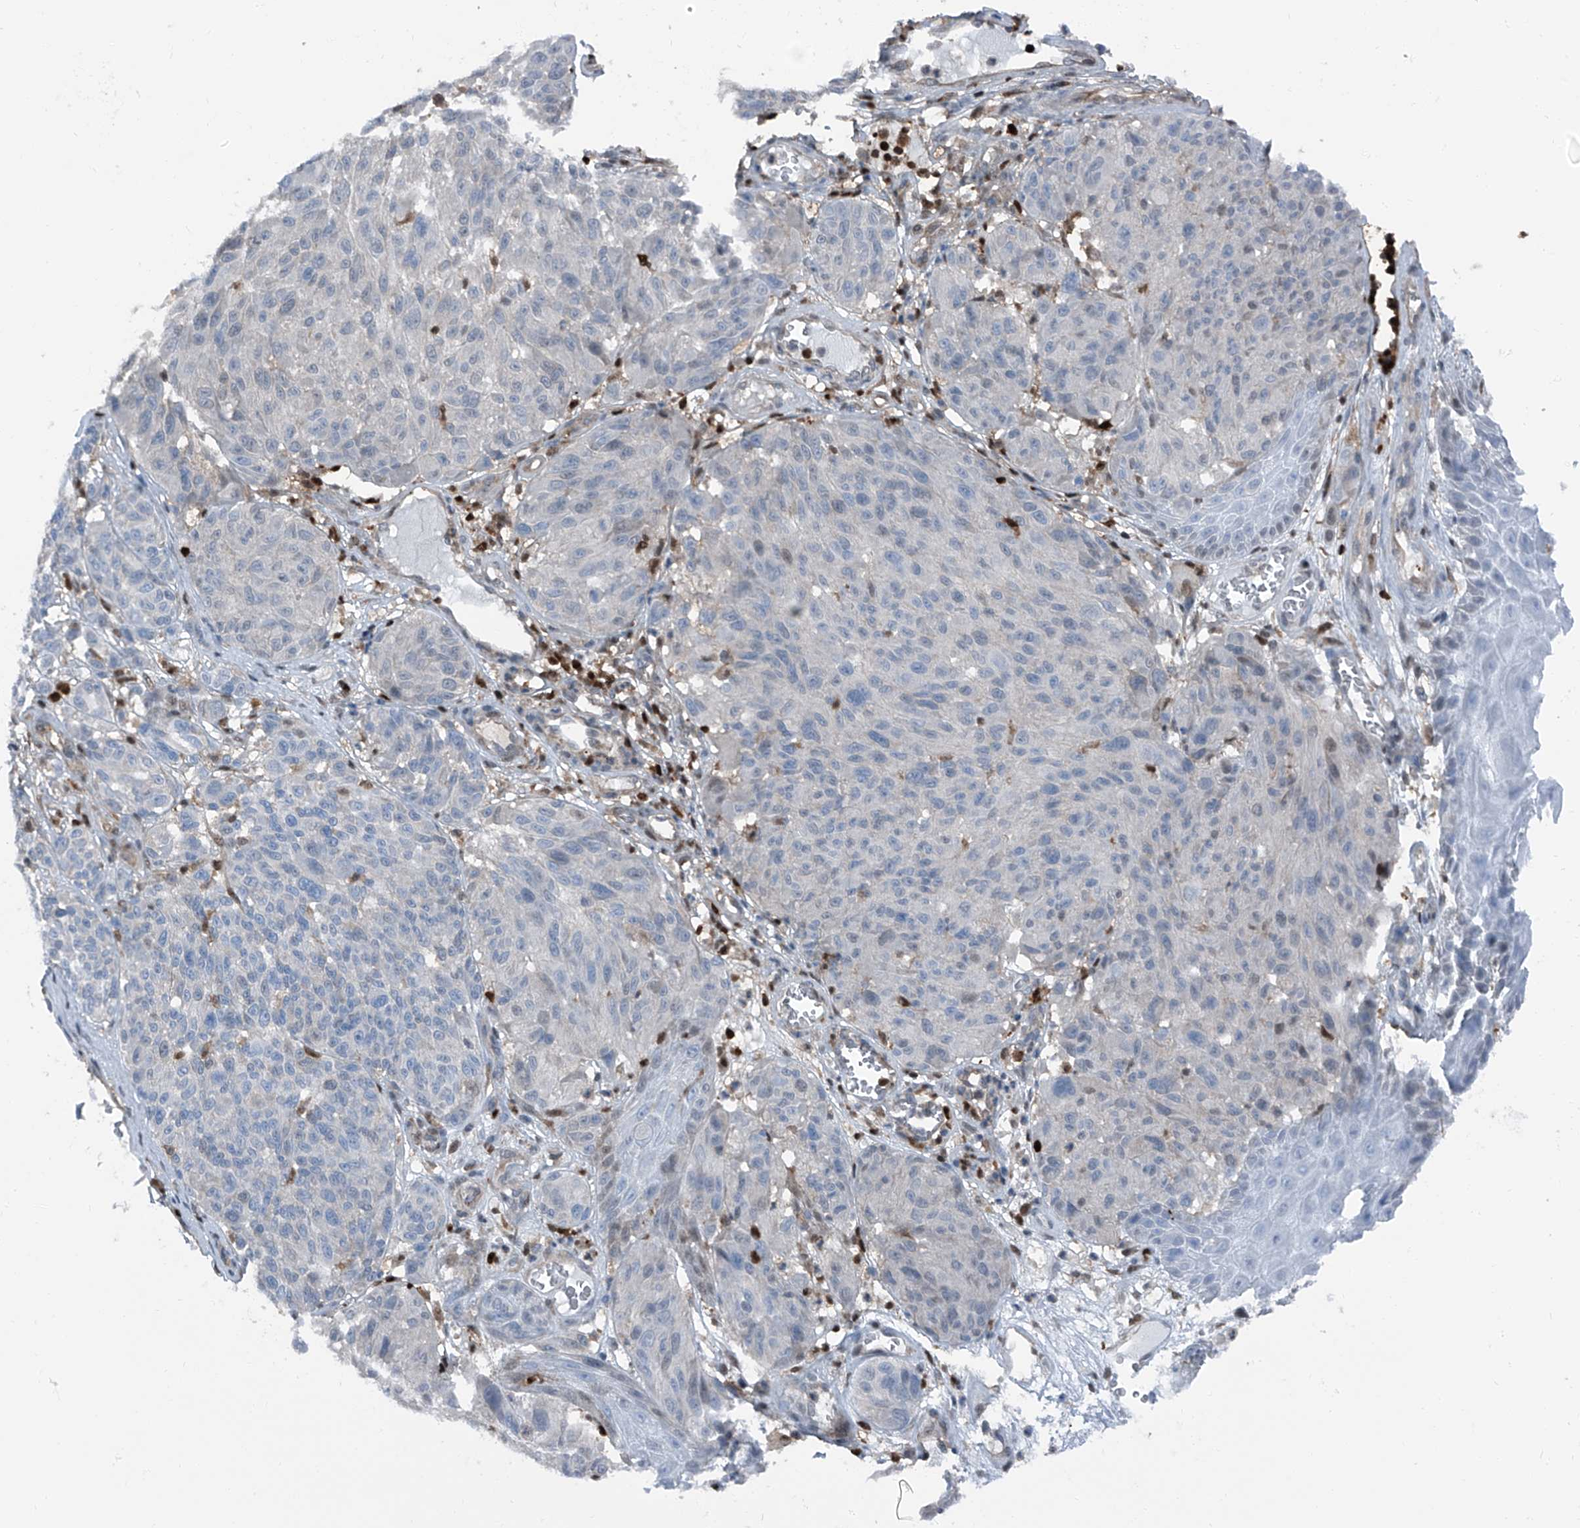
{"staining": {"intensity": "negative", "quantity": "none", "location": "none"}, "tissue": "melanoma", "cell_type": "Tumor cells", "image_type": "cancer", "snomed": [{"axis": "morphology", "description": "Malignant melanoma, NOS"}, {"axis": "topography", "description": "Skin"}], "caption": "Malignant melanoma stained for a protein using immunohistochemistry (IHC) shows no expression tumor cells.", "gene": "PSMB10", "patient": {"sex": "male", "age": 83}}